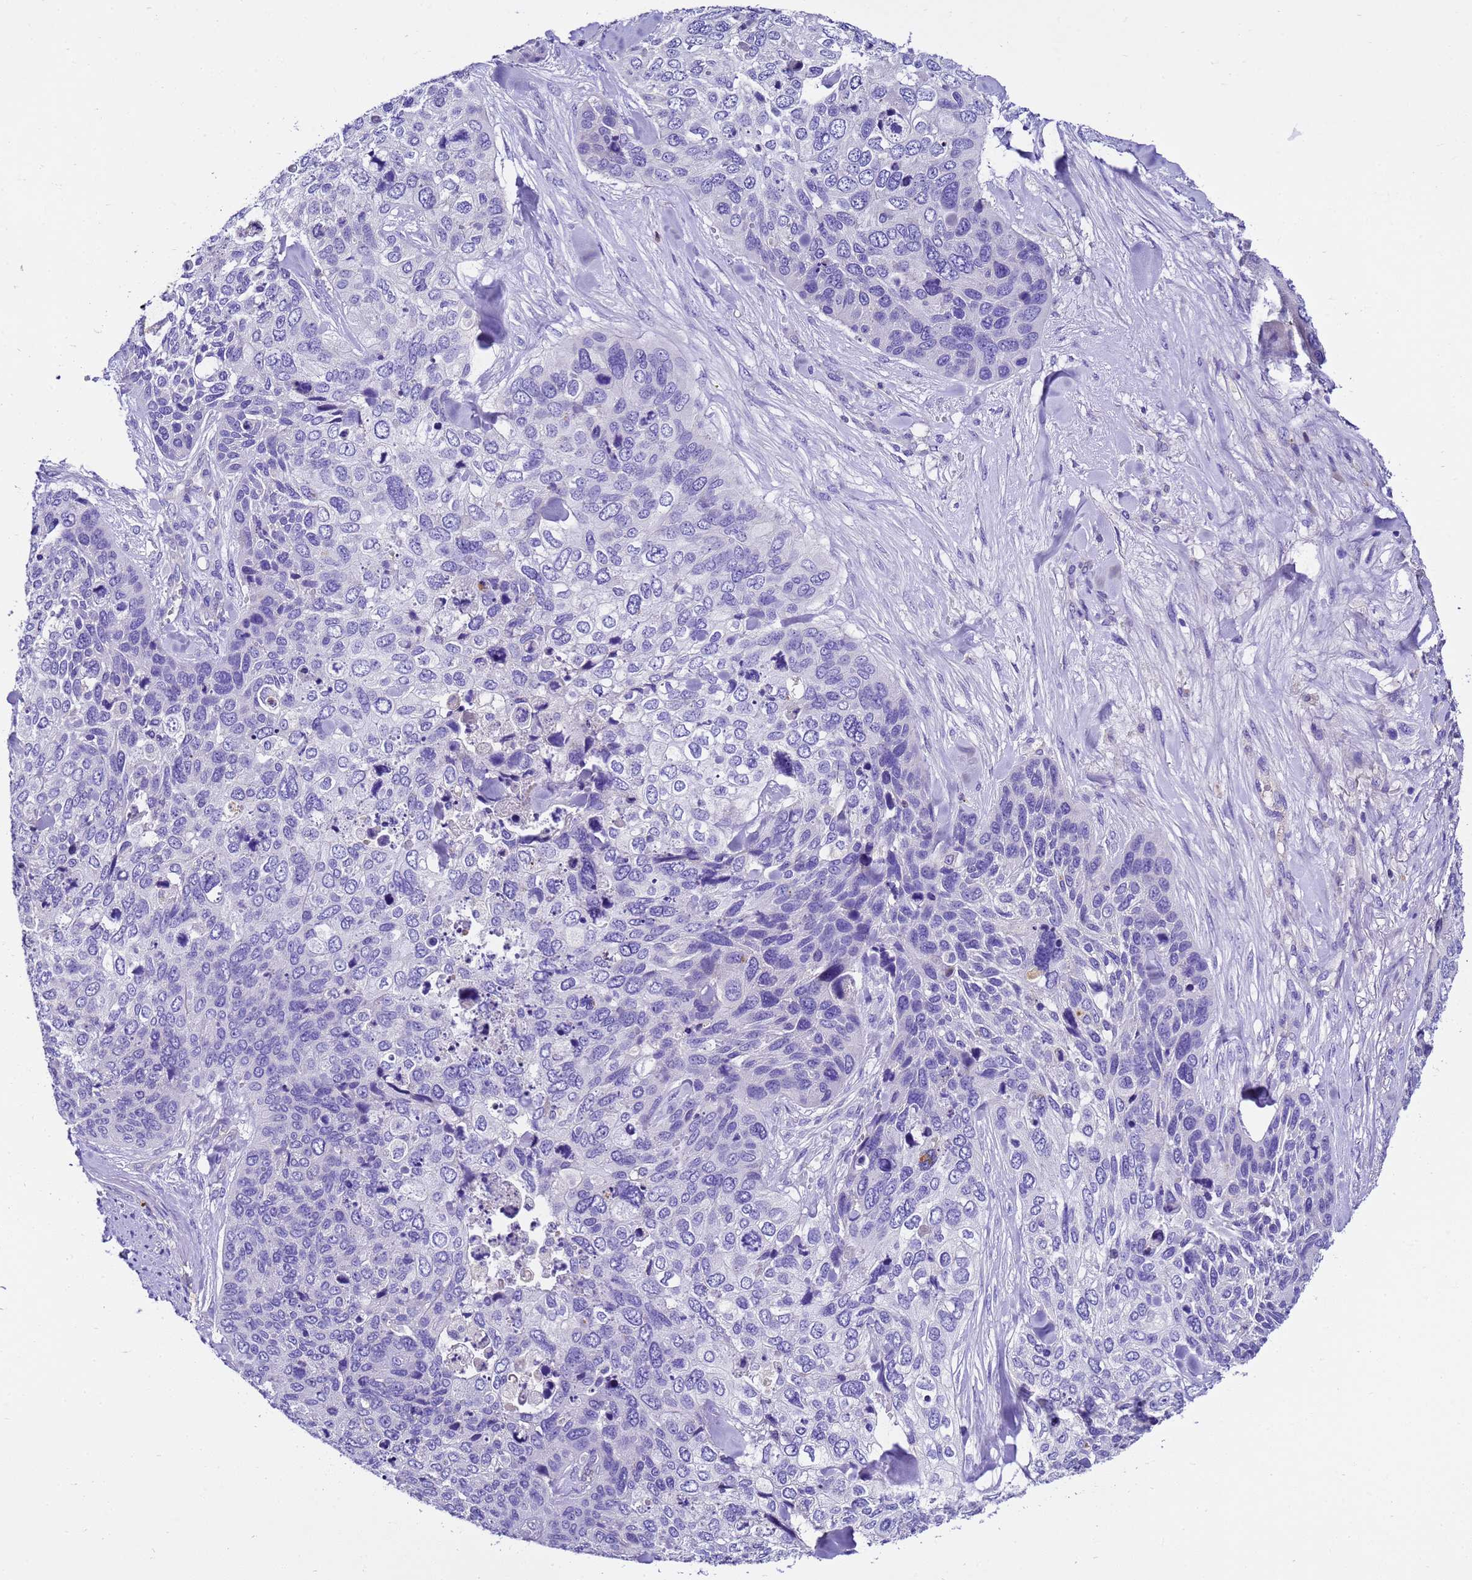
{"staining": {"intensity": "negative", "quantity": "none", "location": "none"}, "tissue": "skin cancer", "cell_type": "Tumor cells", "image_type": "cancer", "snomed": [{"axis": "morphology", "description": "Basal cell carcinoma"}, {"axis": "topography", "description": "Skin"}], "caption": "Photomicrograph shows no protein positivity in tumor cells of skin cancer tissue. (IHC, brightfield microscopy, high magnification).", "gene": "UGT2A1", "patient": {"sex": "female", "age": 74}}